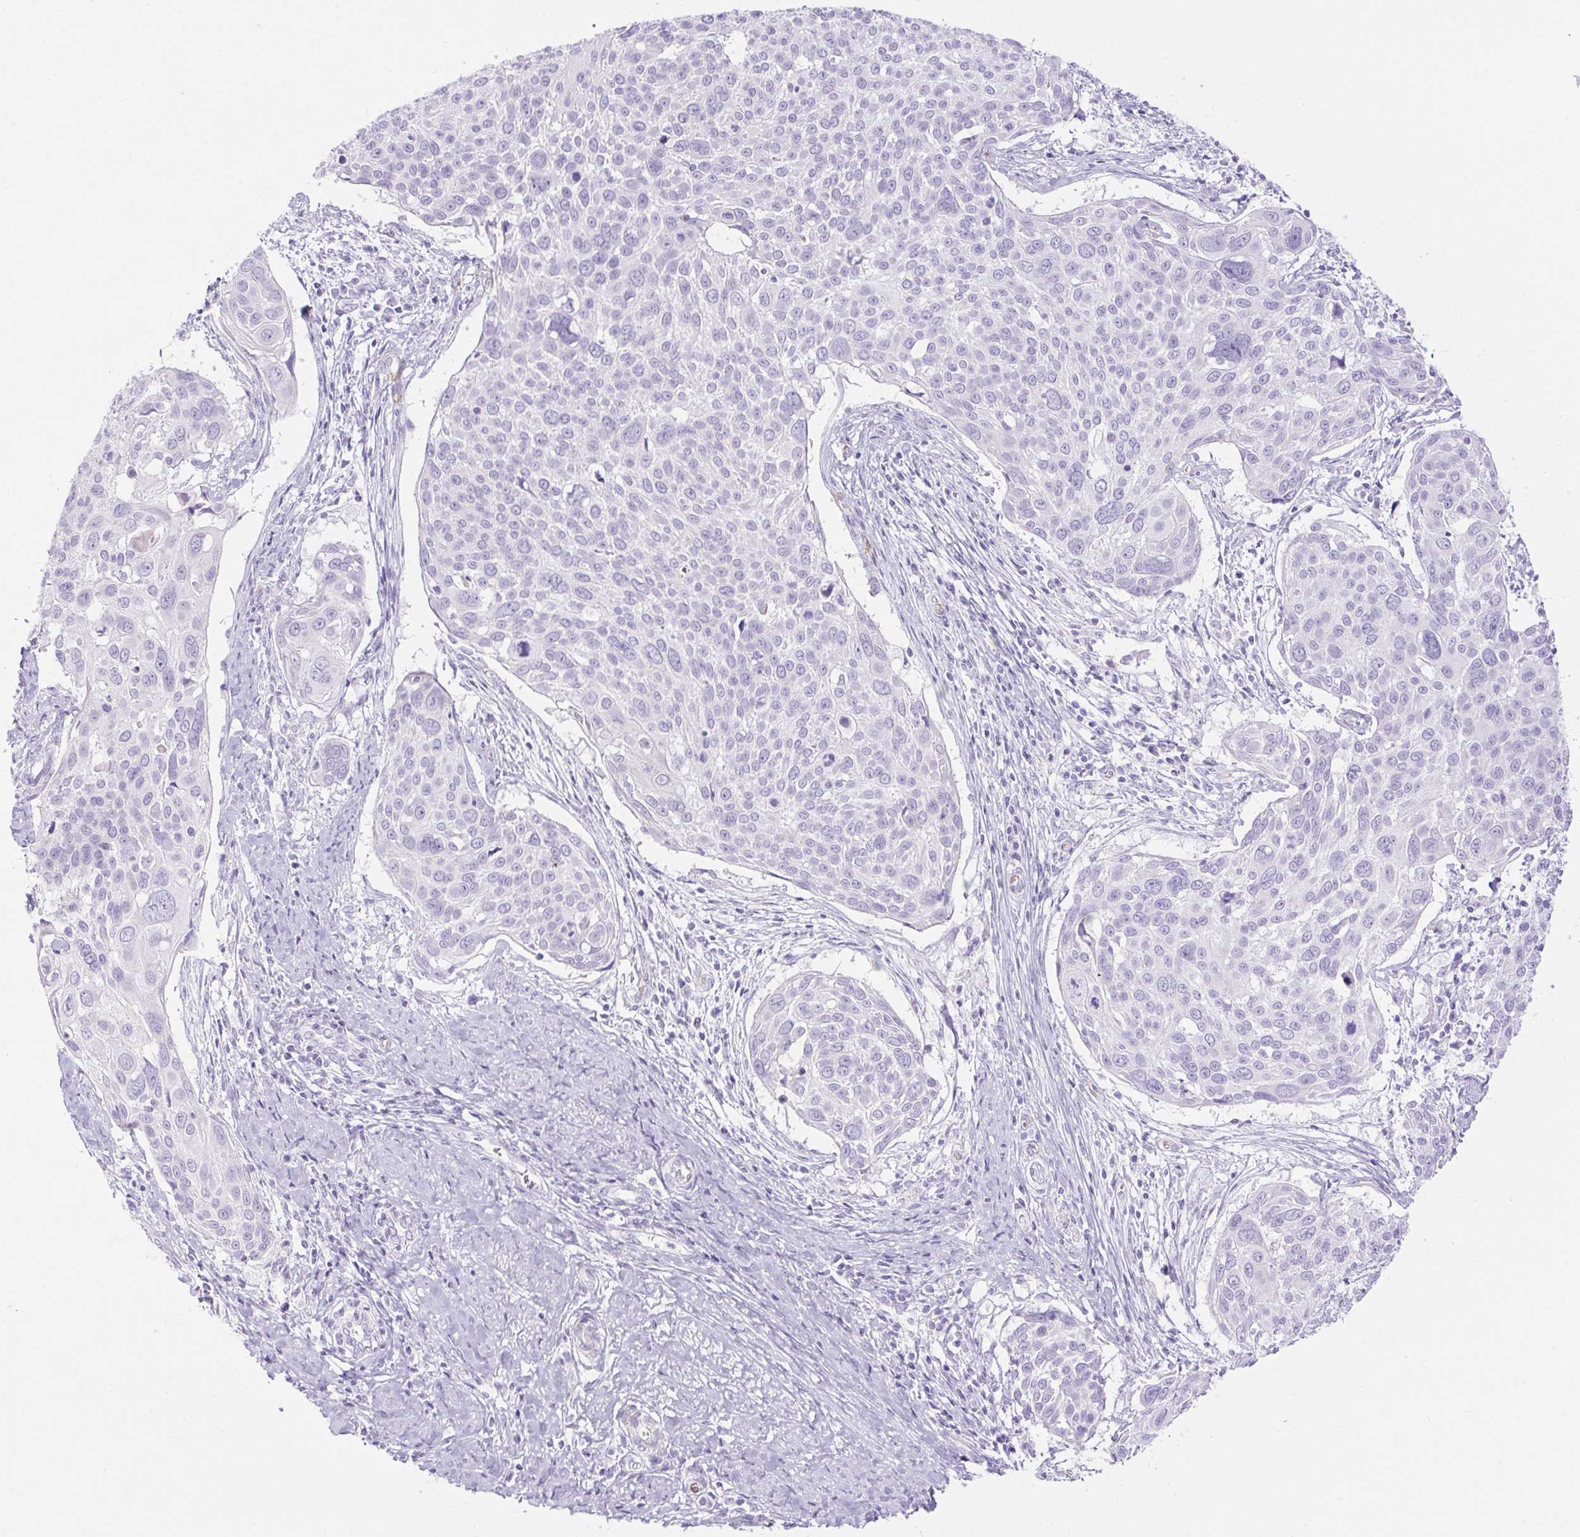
{"staining": {"intensity": "negative", "quantity": "none", "location": "none"}, "tissue": "cervical cancer", "cell_type": "Tumor cells", "image_type": "cancer", "snomed": [{"axis": "morphology", "description": "Squamous cell carcinoma, NOS"}, {"axis": "topography", "description": "Cervix"}], "caption": "Immunohistochemical staining of human cervical squamous cell carcinoma shows no significant positivity in tumor cells.", "gene": "ERP27", "patient": {"sex": "female", "age": 39}}